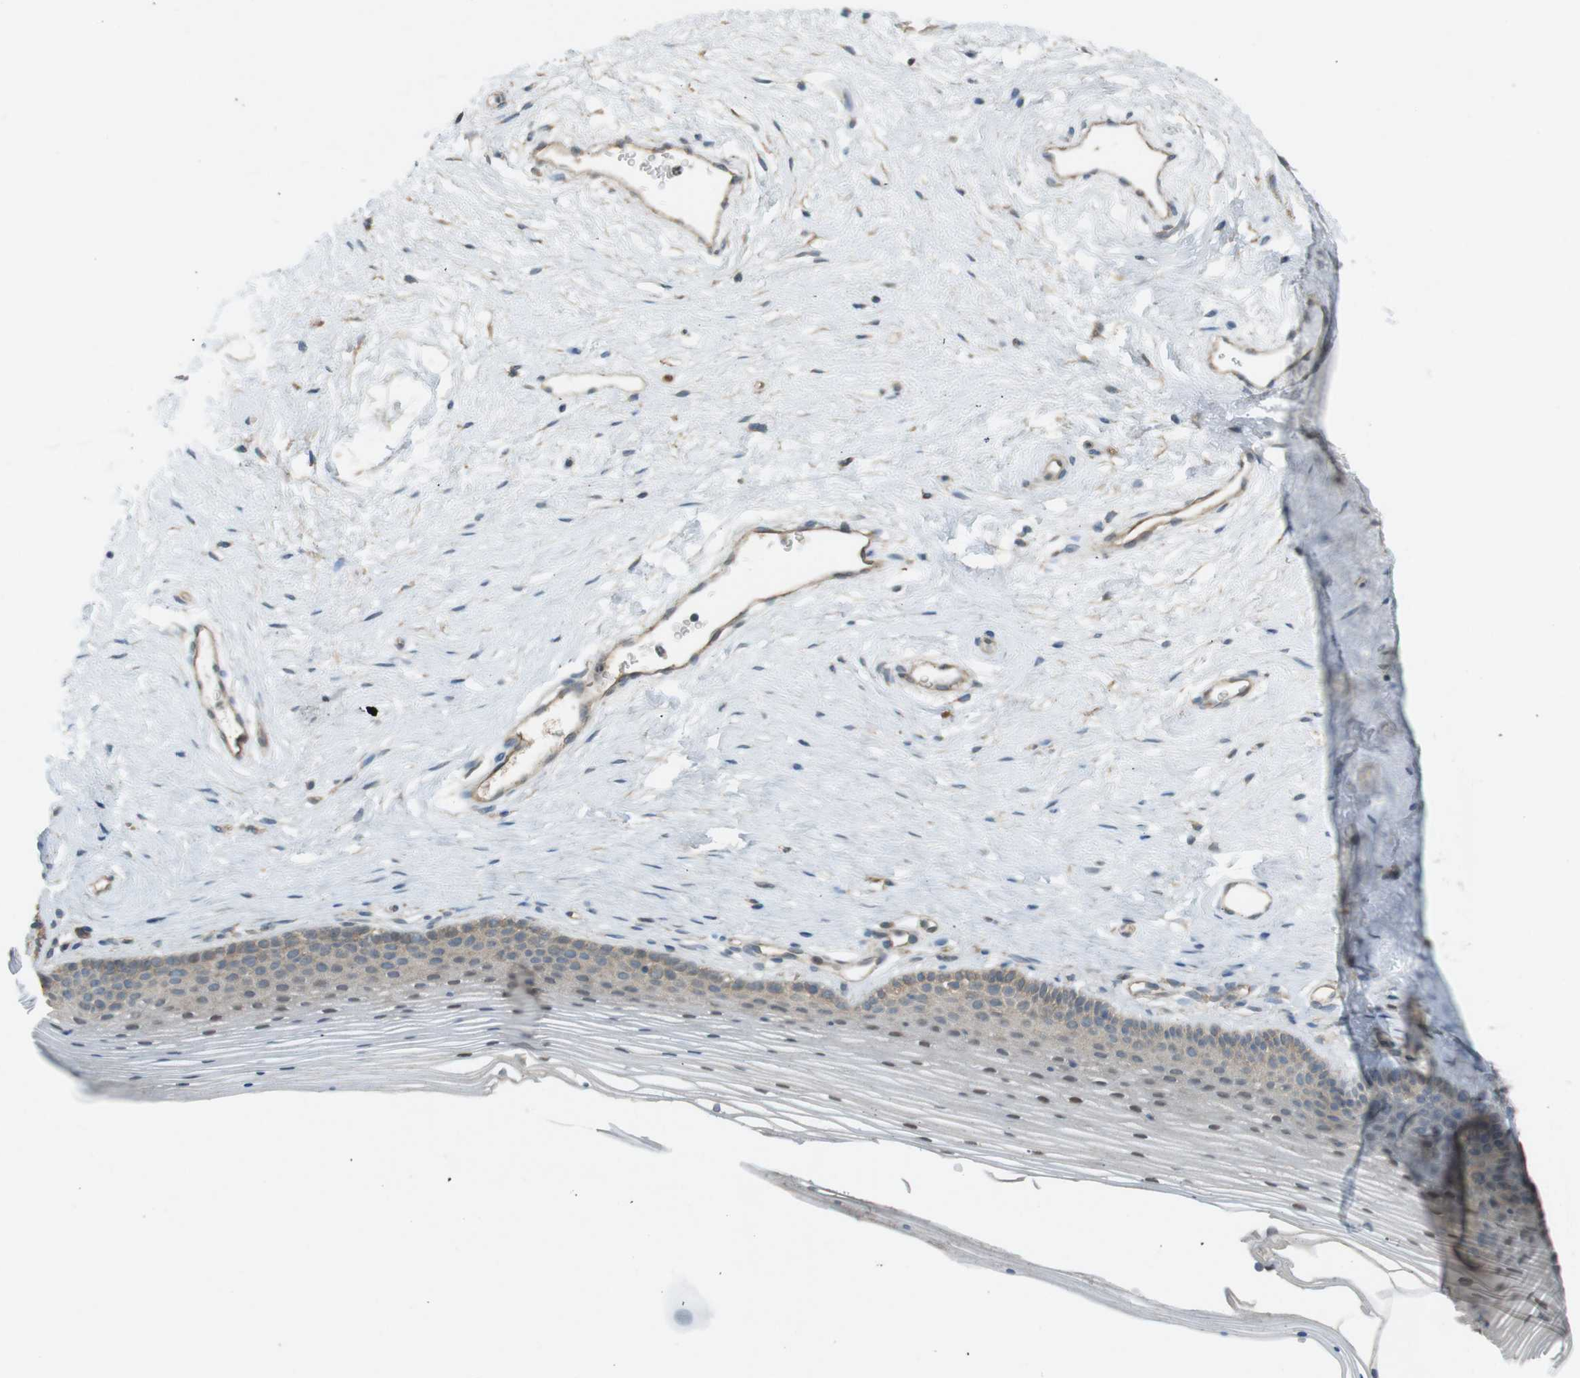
{"staining": {"intensity": "weak", "quantity": "25%-75%", "location": "cytoplasmic/membranous,nuclear"}, "tissue": "vagina", "cell_type": "Squamous epithelial cells", "image_type": "normal", "snomed": [{"axis": "morphology", "description": "Normal tissue, NOS"}, {"axis": "topography", "description": "Vagina"}], "caption": "Vagina was stained to show a protein in brown. There is low levels of weak cytoplasmic/membranous,nuclear expression in approximately 25%-75% of squamous epithelial cells.", "gene": "ZDHHC20", "patient": {"sex": "female", "age": 32}}